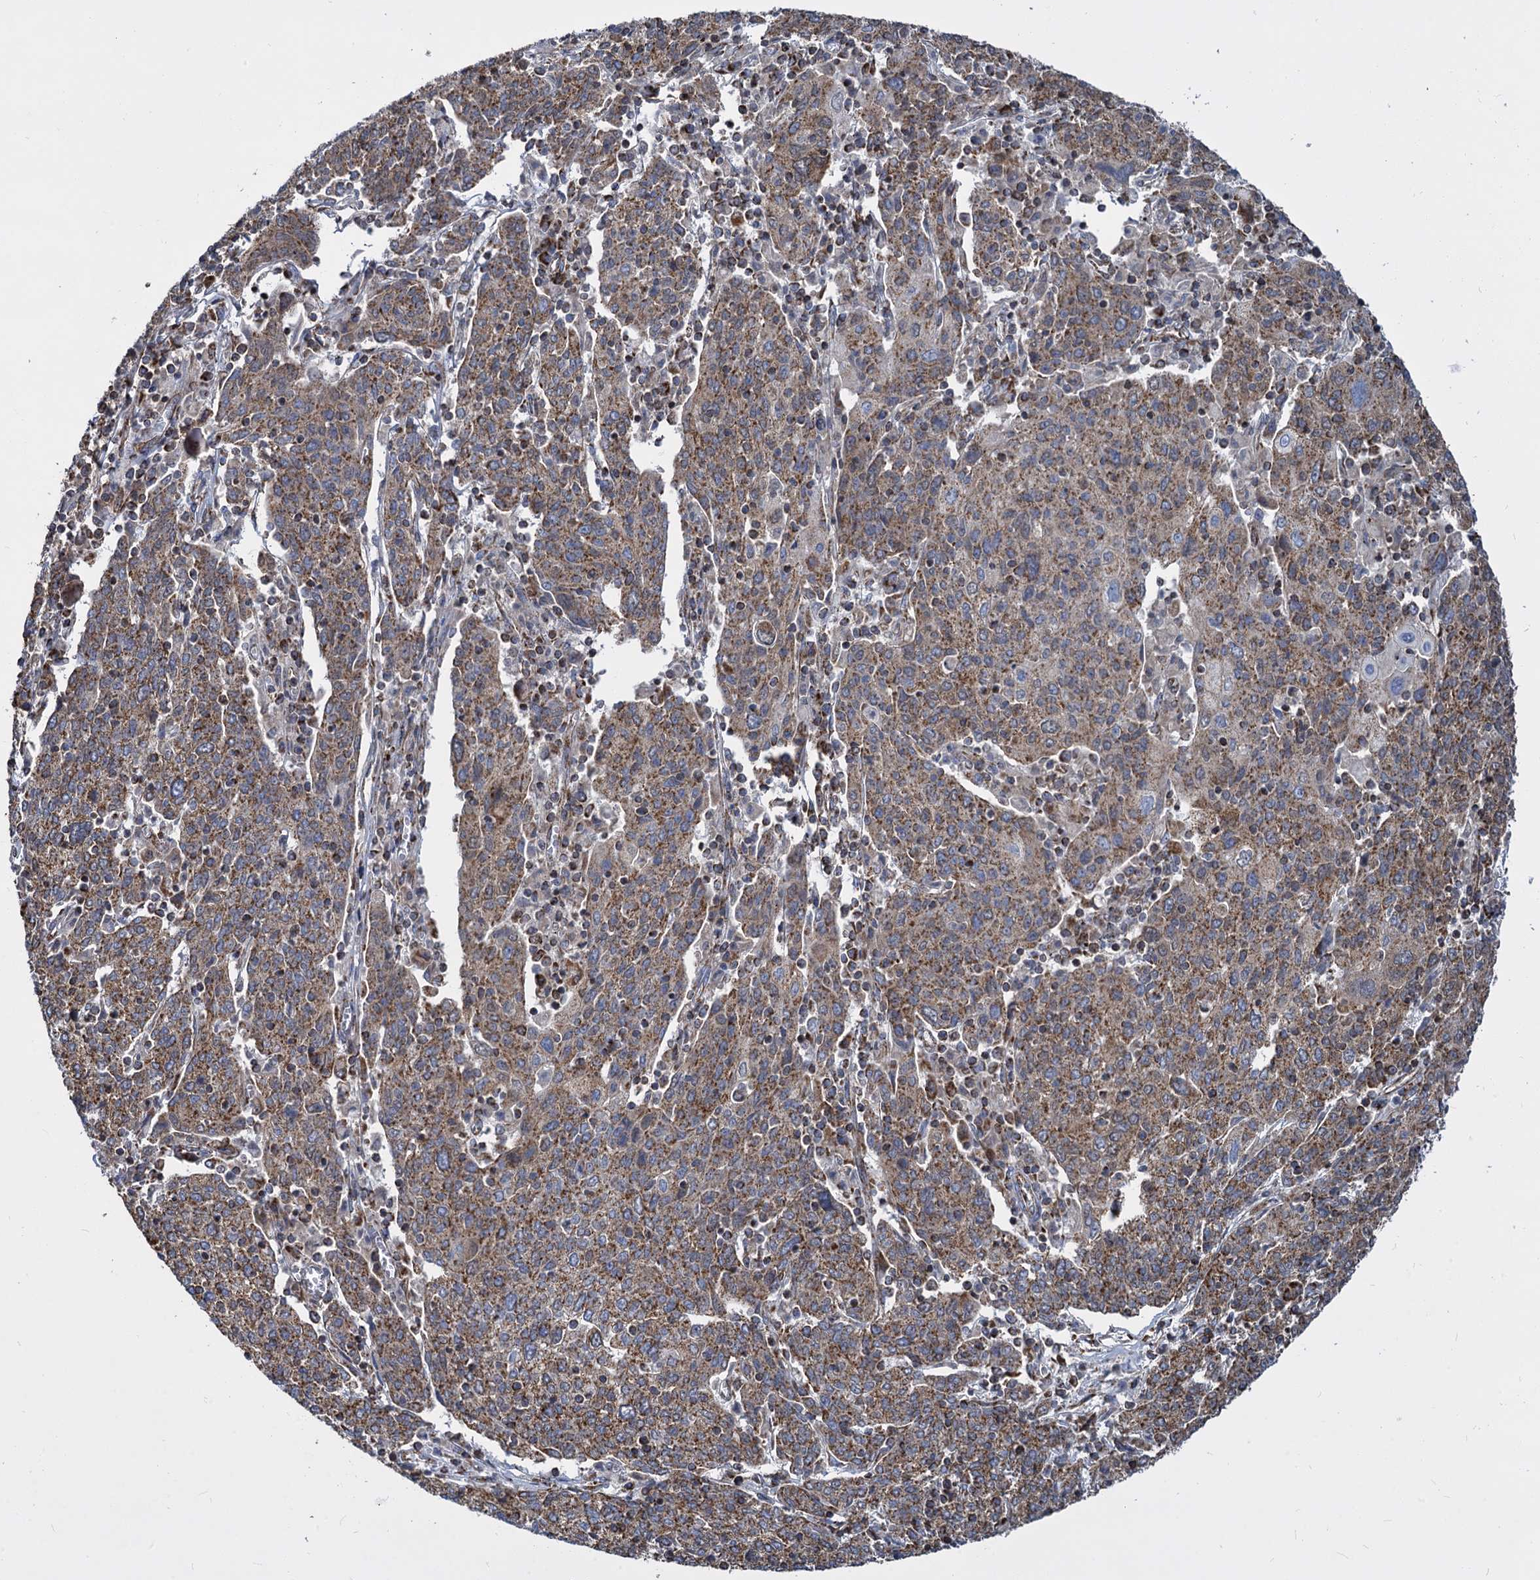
{"staining": {"intensity": "moderate", "quantity": ">75%", "location": "cytoplasmic/membranous"}, "tissue": "cervical cancer", "cell_type": "Tumor cells", "image_type": "cancer", "snomed": [{"axis": "morphology", "description": "Squamous cell carcinoma, NOS"}, {"axis": "topography", "description": "Cervix"}], "caption": "Protein expression analysis of human squamous cell carcinoma (cervical) reveals moderate cytoplasmic/membranous expression in approximately >75% of tumor cells.", "gene": "TIMM10", "patient": {"sex": "female", "age": 67}}